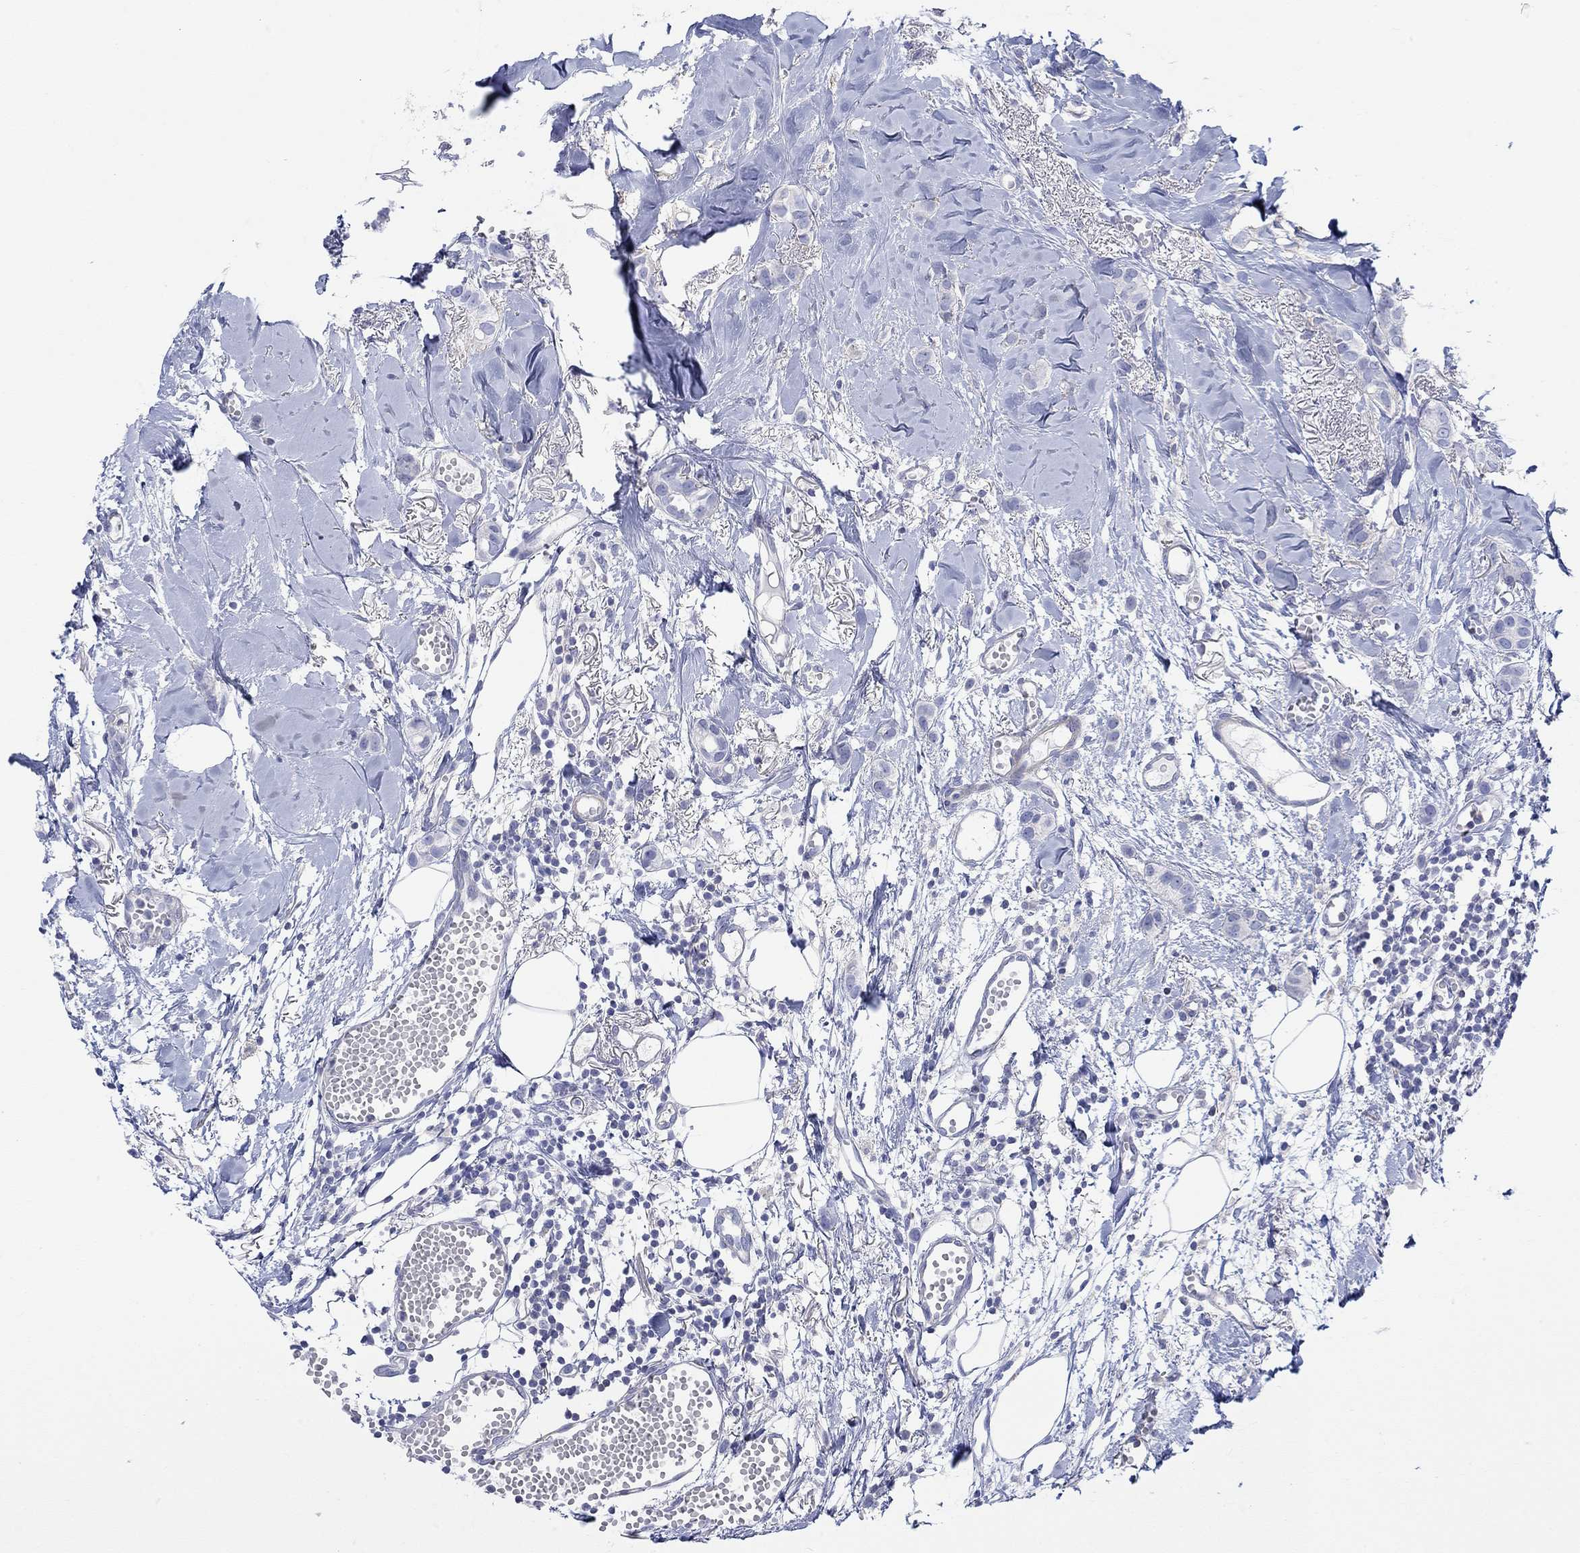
{"staining": {"intensity": "negative", "quantity": "none", "location": "none"}, "tissue": "breast cancer", "cell_type": "Tumor cells", "image_type": "cancer", "snomed": [{"axis": "morphology", "description": "Duct carcinoma"}, {"axis": "topography", "description": "Breast"}], "caption": "This is a image of immunohistochemistry (IHC) staining of breast cancer, which shows no staining in tumor cells.", "gene": "PPIL6", "patient": {"sex": "female", "age": 85}}